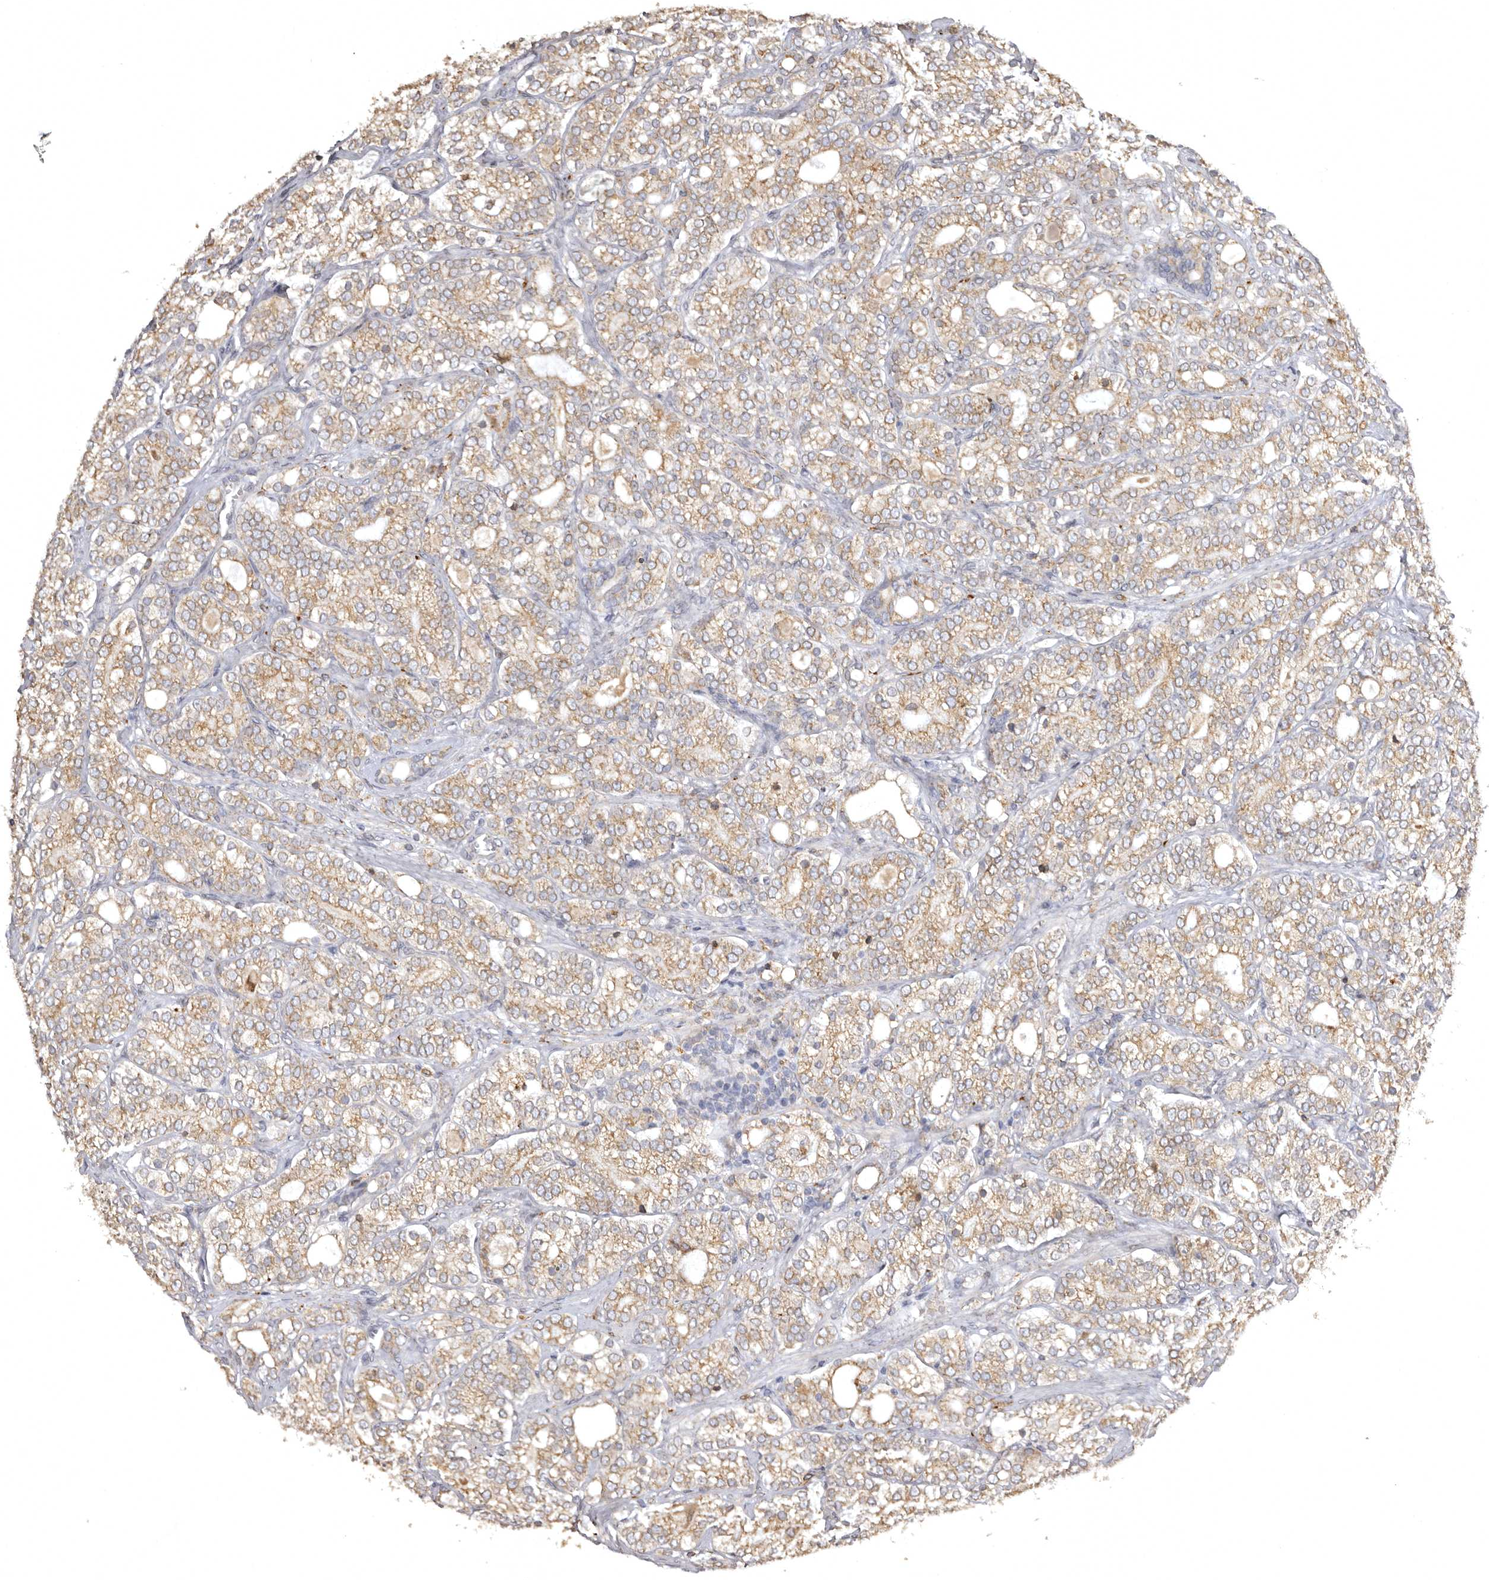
{"staining": {"intensity": "weak", "quantity": ">75%", "location": "cytoplasmic/membranous"}, "tissue": "prostate cancer", "cell_type": "Tumor cells", "image_type": "cancer", "snomed": [{"axis": "morphology", "description": "Adenocarcinoma, High grade"}, {"axis": "topography", "description": "Prostate"}], "caption": "Human high-grade adenocarcinoma (prostate) stained for a protein (brown) demonstrates weak cytoplasmic/membranous positive positivity in approximately >75% of tumor cells.", "gene": "INKA2", "patient": {"sex": "male", "age": 57}}